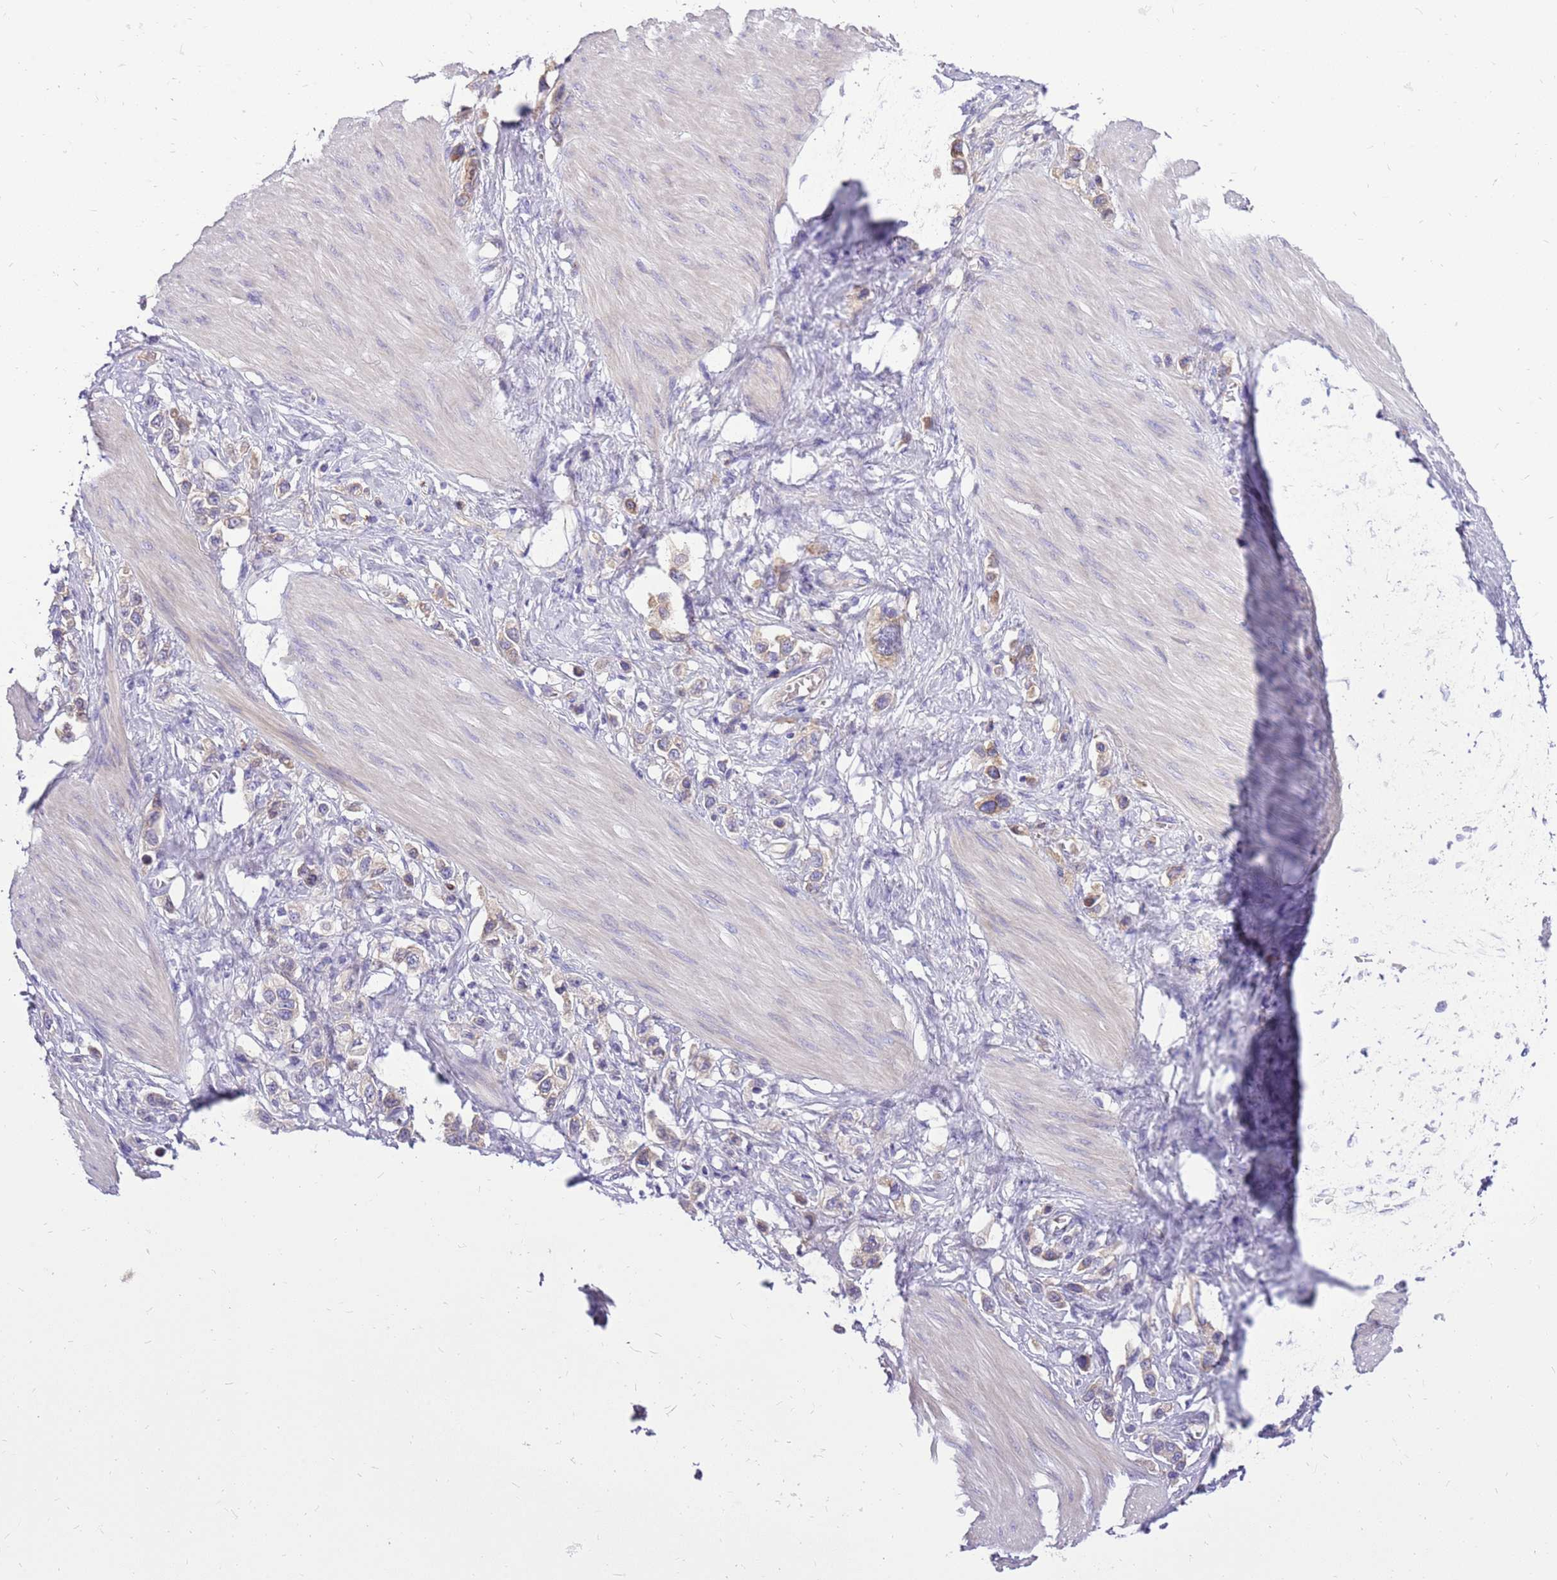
{"staining": {"intensity": "weak", "quantity": "25%-75%", "location": "cytoplasmic/membranous"}, "tissue": "stomach cancer", "cell_type": "Tumor cells", "image_type": "cancer", "snomed": [{"axis": "morphology", "description": "Adenocarcinoma, NOS"}, {"axis": "topography", "description": "Stomach"}], "caption": "Adenocarcinoma (stomach) stained for a protein demonstrates weak cytoplasmic/membranous positivity in tumor cells.", "gene": "WDR90", "patient": {"sex": "female", "age": 65}}